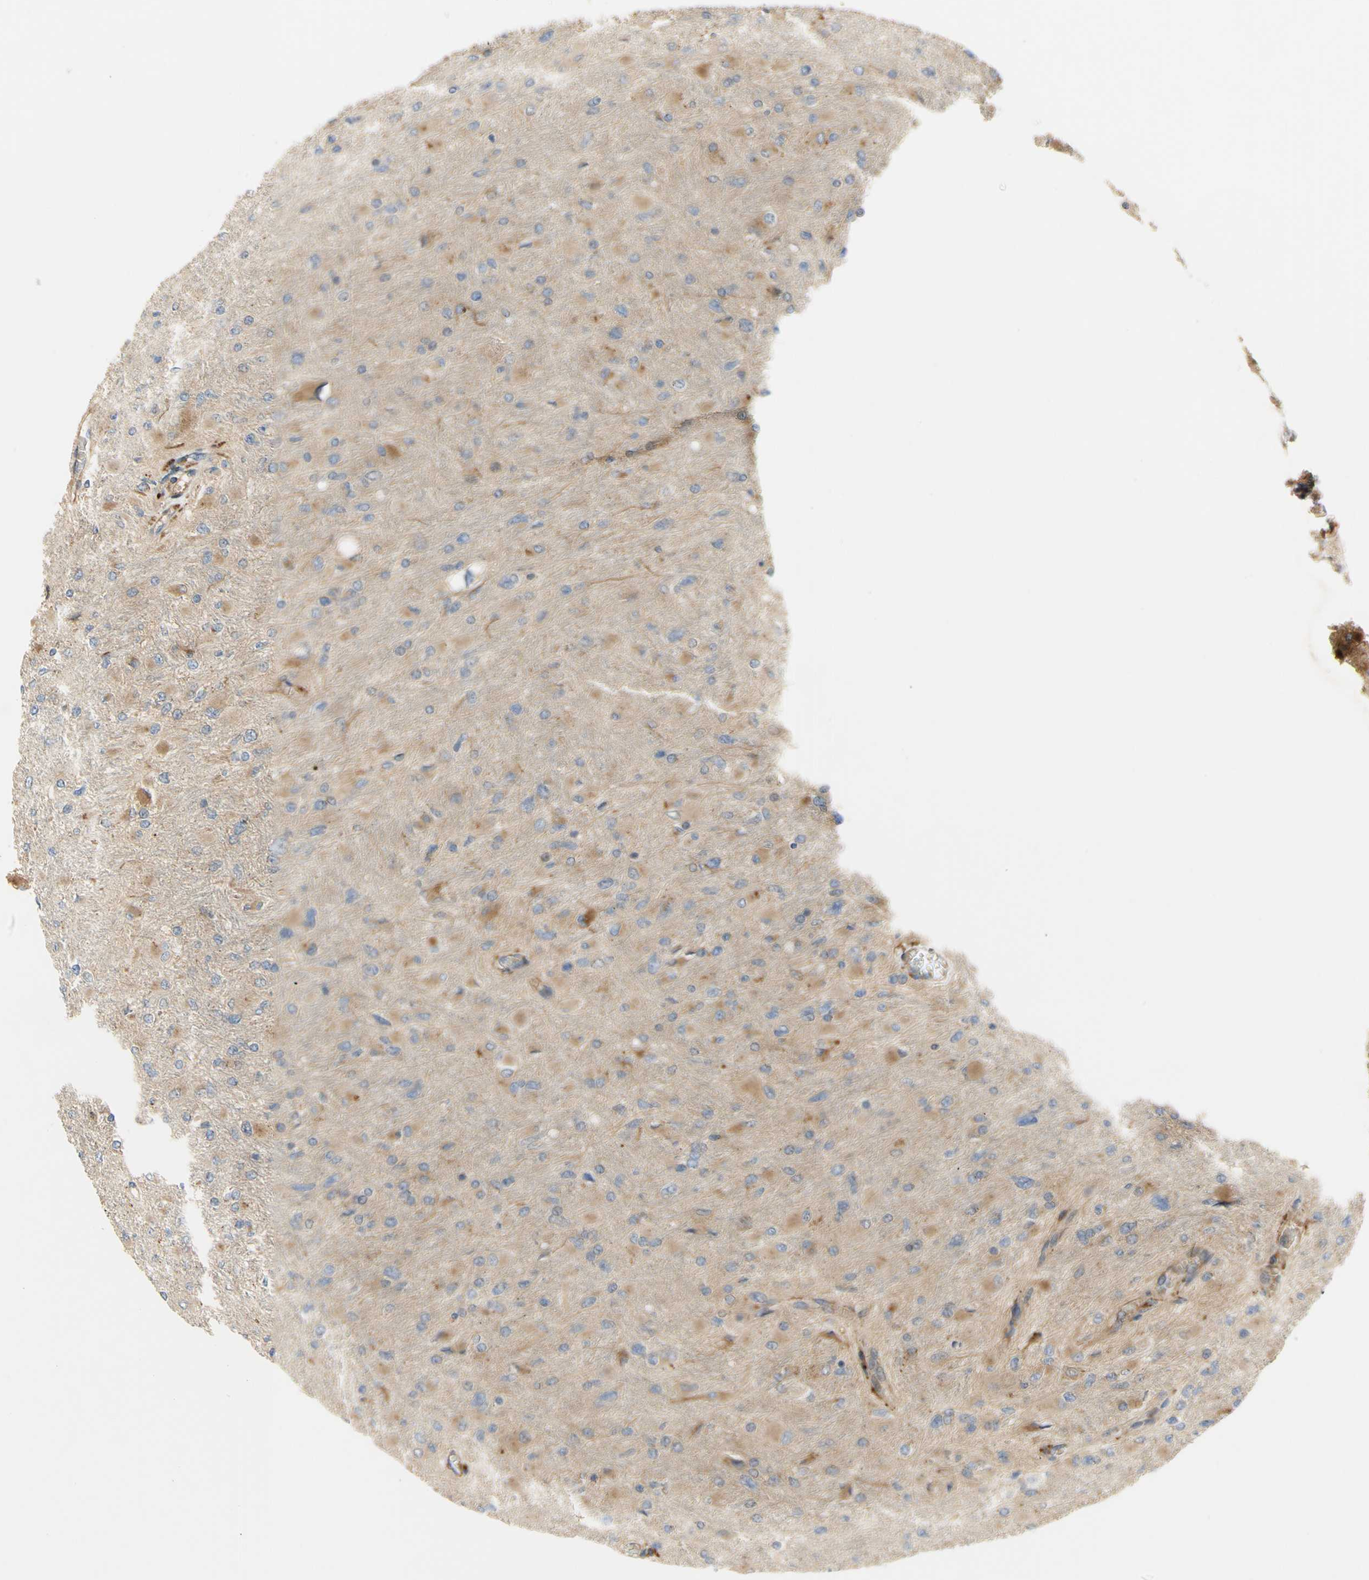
{"staining": {"intensity": "weak", "quantity": "25%-75%", "location": "cytoplasmic/membranous"}, "tissue": "glioma", "cell_type": "Tumor cells", "image_type": "cancer", "snomed": [{"axis": "morphology", "description": "Glioma, malignant, High grade"}, {"axis": "topography", "description": "Cerebral cortex"}], "caption": "Glioma stained with IHC displays weak cytoplasmic/membranous expression in approximately 25%-75% of tumor cells.", "gene": "TUBG2", "patient": {"sex": "female", "age": 36}}